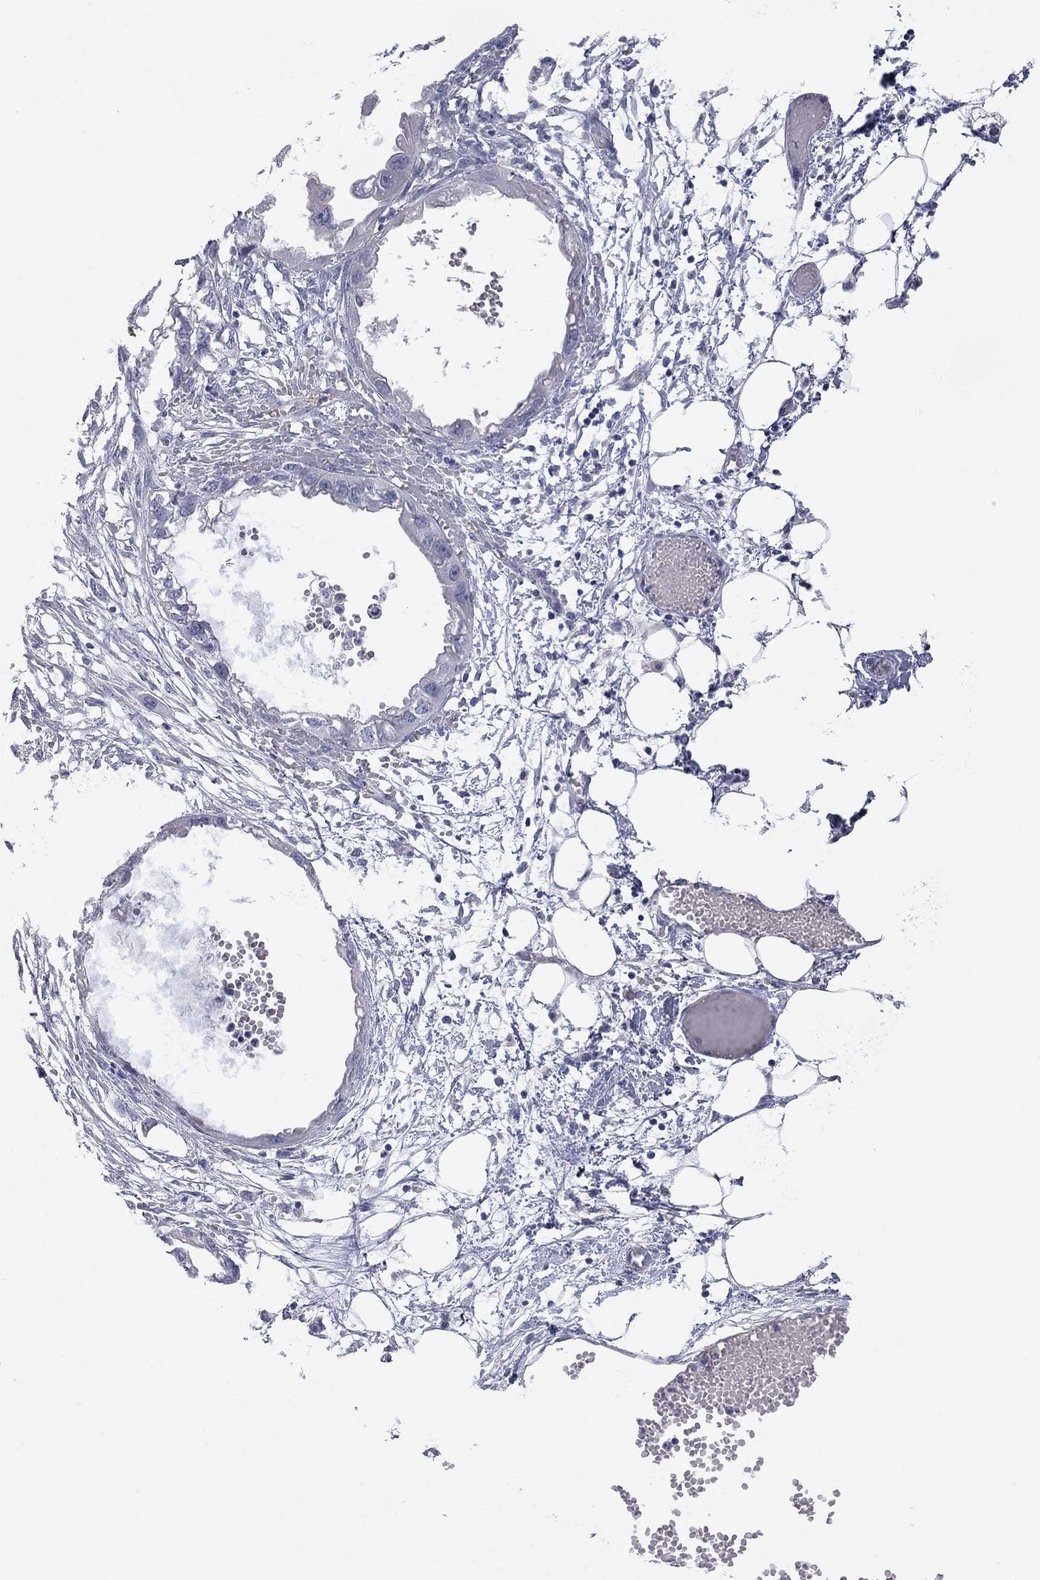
{"staining": {"intensity": "negative", "quantity": "none", "location": "none"}, "tissue": "endometrial cancer", "cell_type": "Tumor cells", "image_type": "cancer", "snomed": [{"axis": "morphology", "description": "Adenocarcinoma, NOS"}, {"axis": "morphology", "description": "Adenocarcinoma, metastatic, NOS"}, {"axis": "topography", "description": "Adipose tissue"}, {"axis": "topography", "description": "Endometrium"}], "caption": "A high-resolution histopathology image shows immunohistochemistry staining of metastatic adenocarcinoma (endometrial), which shows no significant staining in tumor cells.", "gene": "KCNB1", "patient": {"sex": "female", "age": 67}}